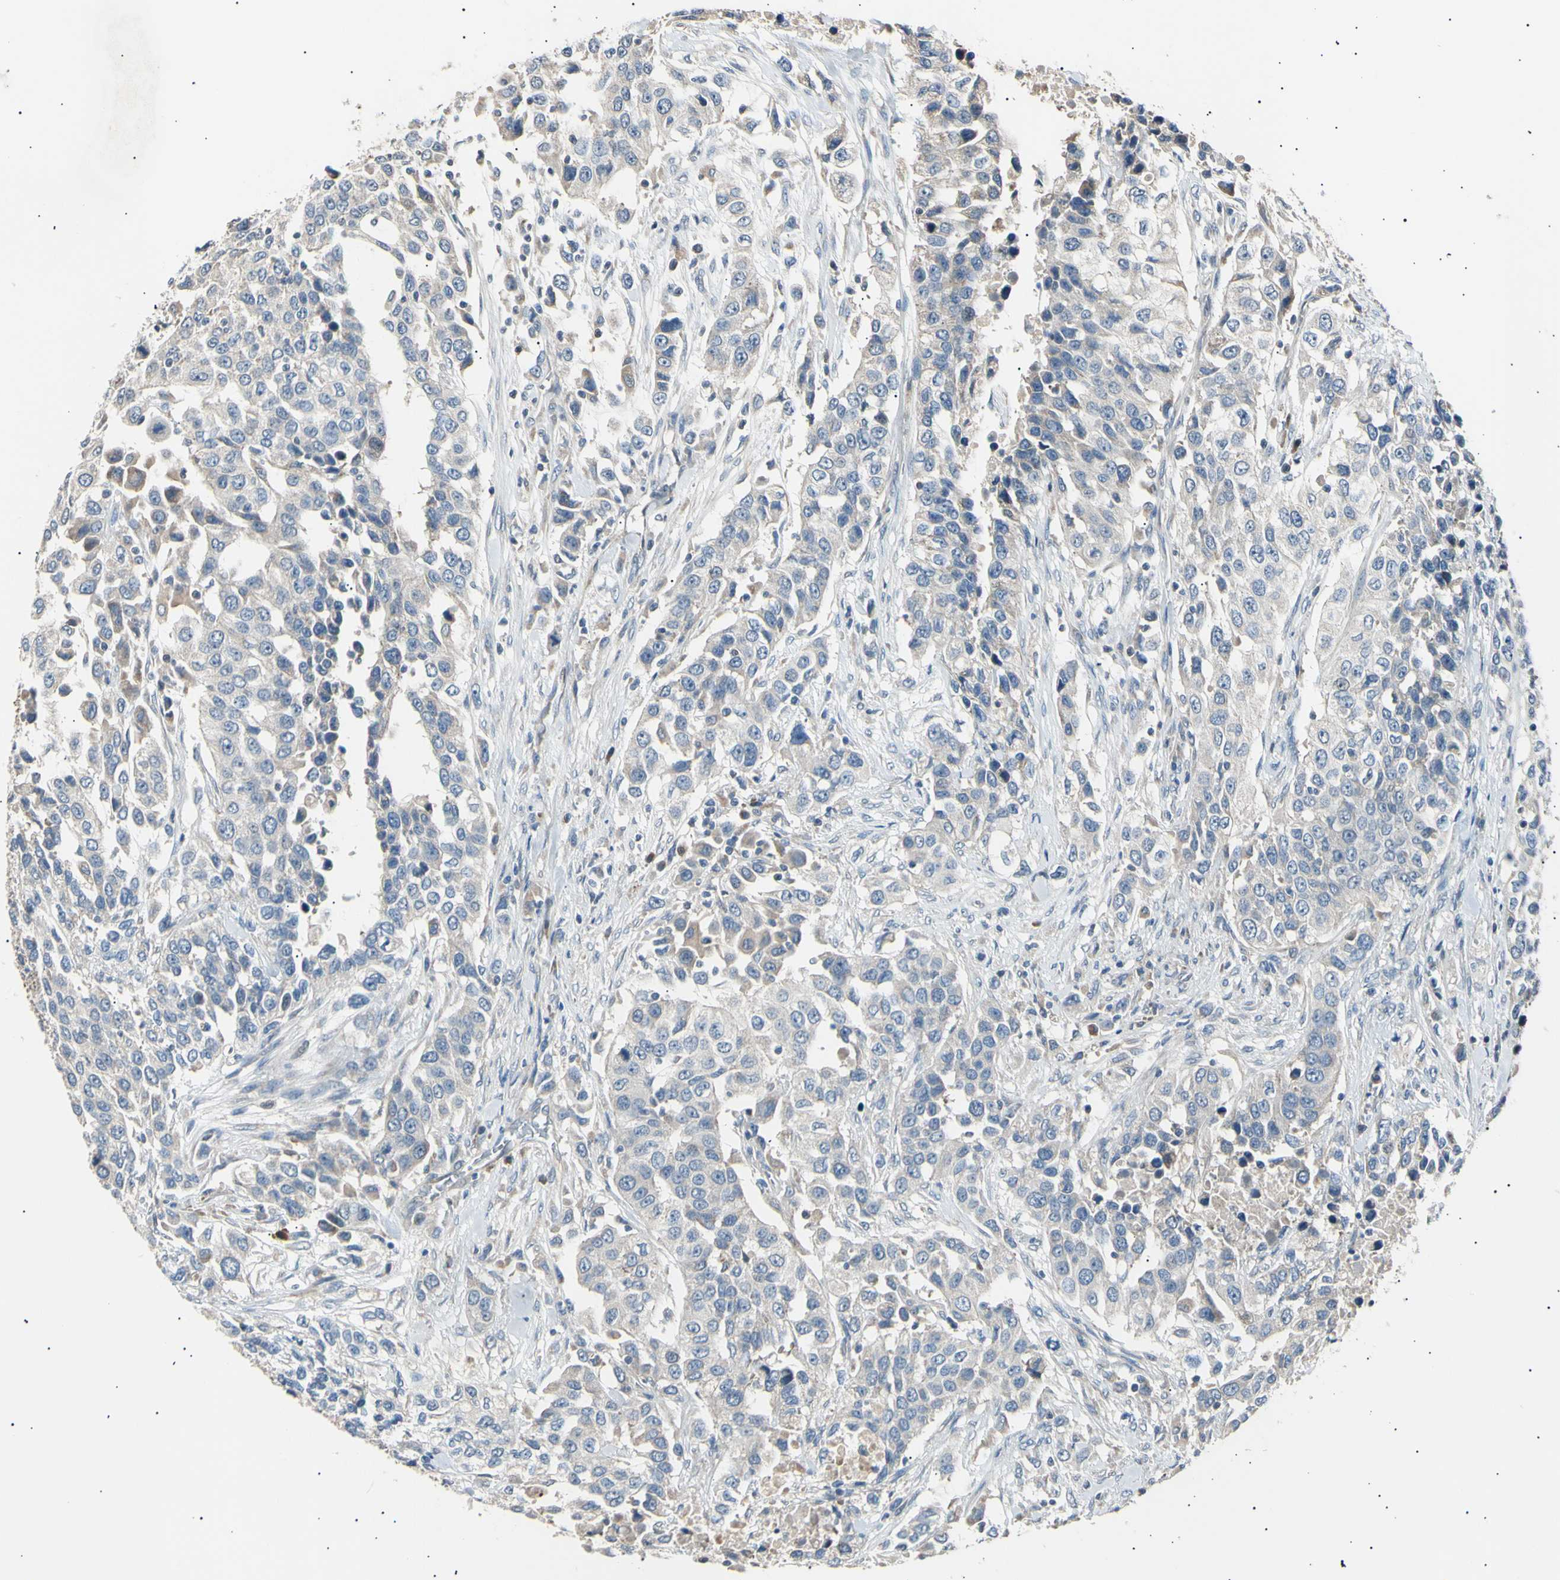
{"staining": {"intensity": "weak", "quantity": ">75%", "location": "cytoplasmic/membranous"}, "tissue": "urothelial cancer", "cell_type": "Tumor cells", "image_type": "cancer", "snomed": [{"axis": "morphology", "description": "Urothelial carcinoma, High grade"}, {"axis": "topography", "description": "Urinary bladder"}], "caption": "High-magnification brightfield microscopy of high-grade urothelial carcinoma stained with DAB (brown) and counterstained with hematoxylin (blue). tumor cells exhibit weak cytoplasmic/membranous positivity is seen in about>75% of cells. (DAB IHC, brown staining for protein, blue staining for nuclei).", "gene": "ITGA6", "patient": {"sex": "female", "age": 80}}